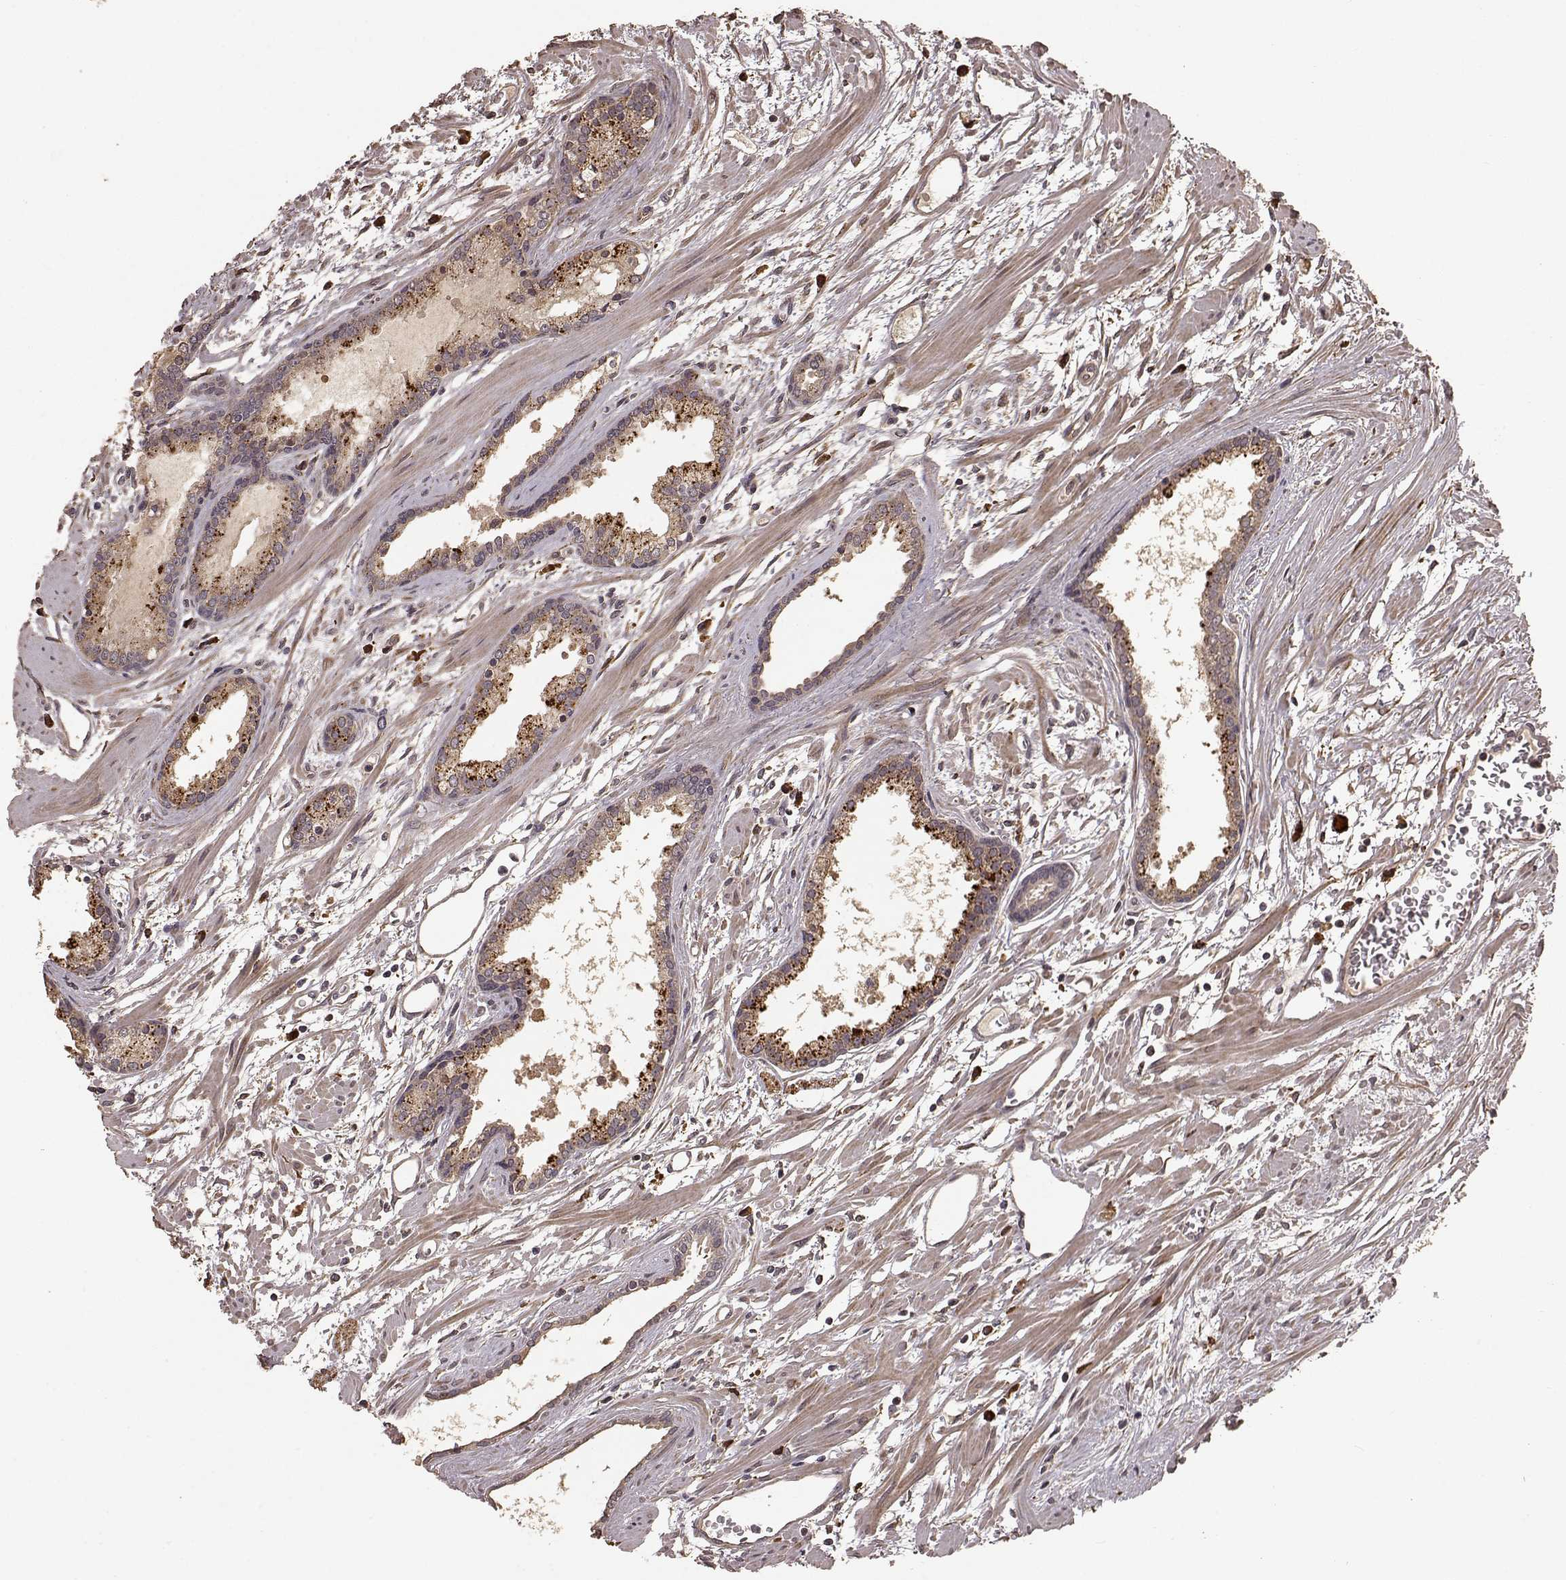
{"staining": {"intensity": "weak", "quantity": ">75%", "location": "cytoplasmic/membranous"}, "tissue": "prostate cancer", "cell_type": "Tumor cells", "image_type": "cancer", "snomed": [{"axis": "morphology", "description": "Adenocarcinoma, High grade"}, {"axis": "topography", "description": "Prostate"}], "caption": "The photomicrograph reveals staining of high-grade adenocarcinoma (prostate), revealing weak cytoplasmic/membranous protein staining (brown color) within tumor cells.", "gene": "USP15", "patient": {"sex": "male", "age": 68}}